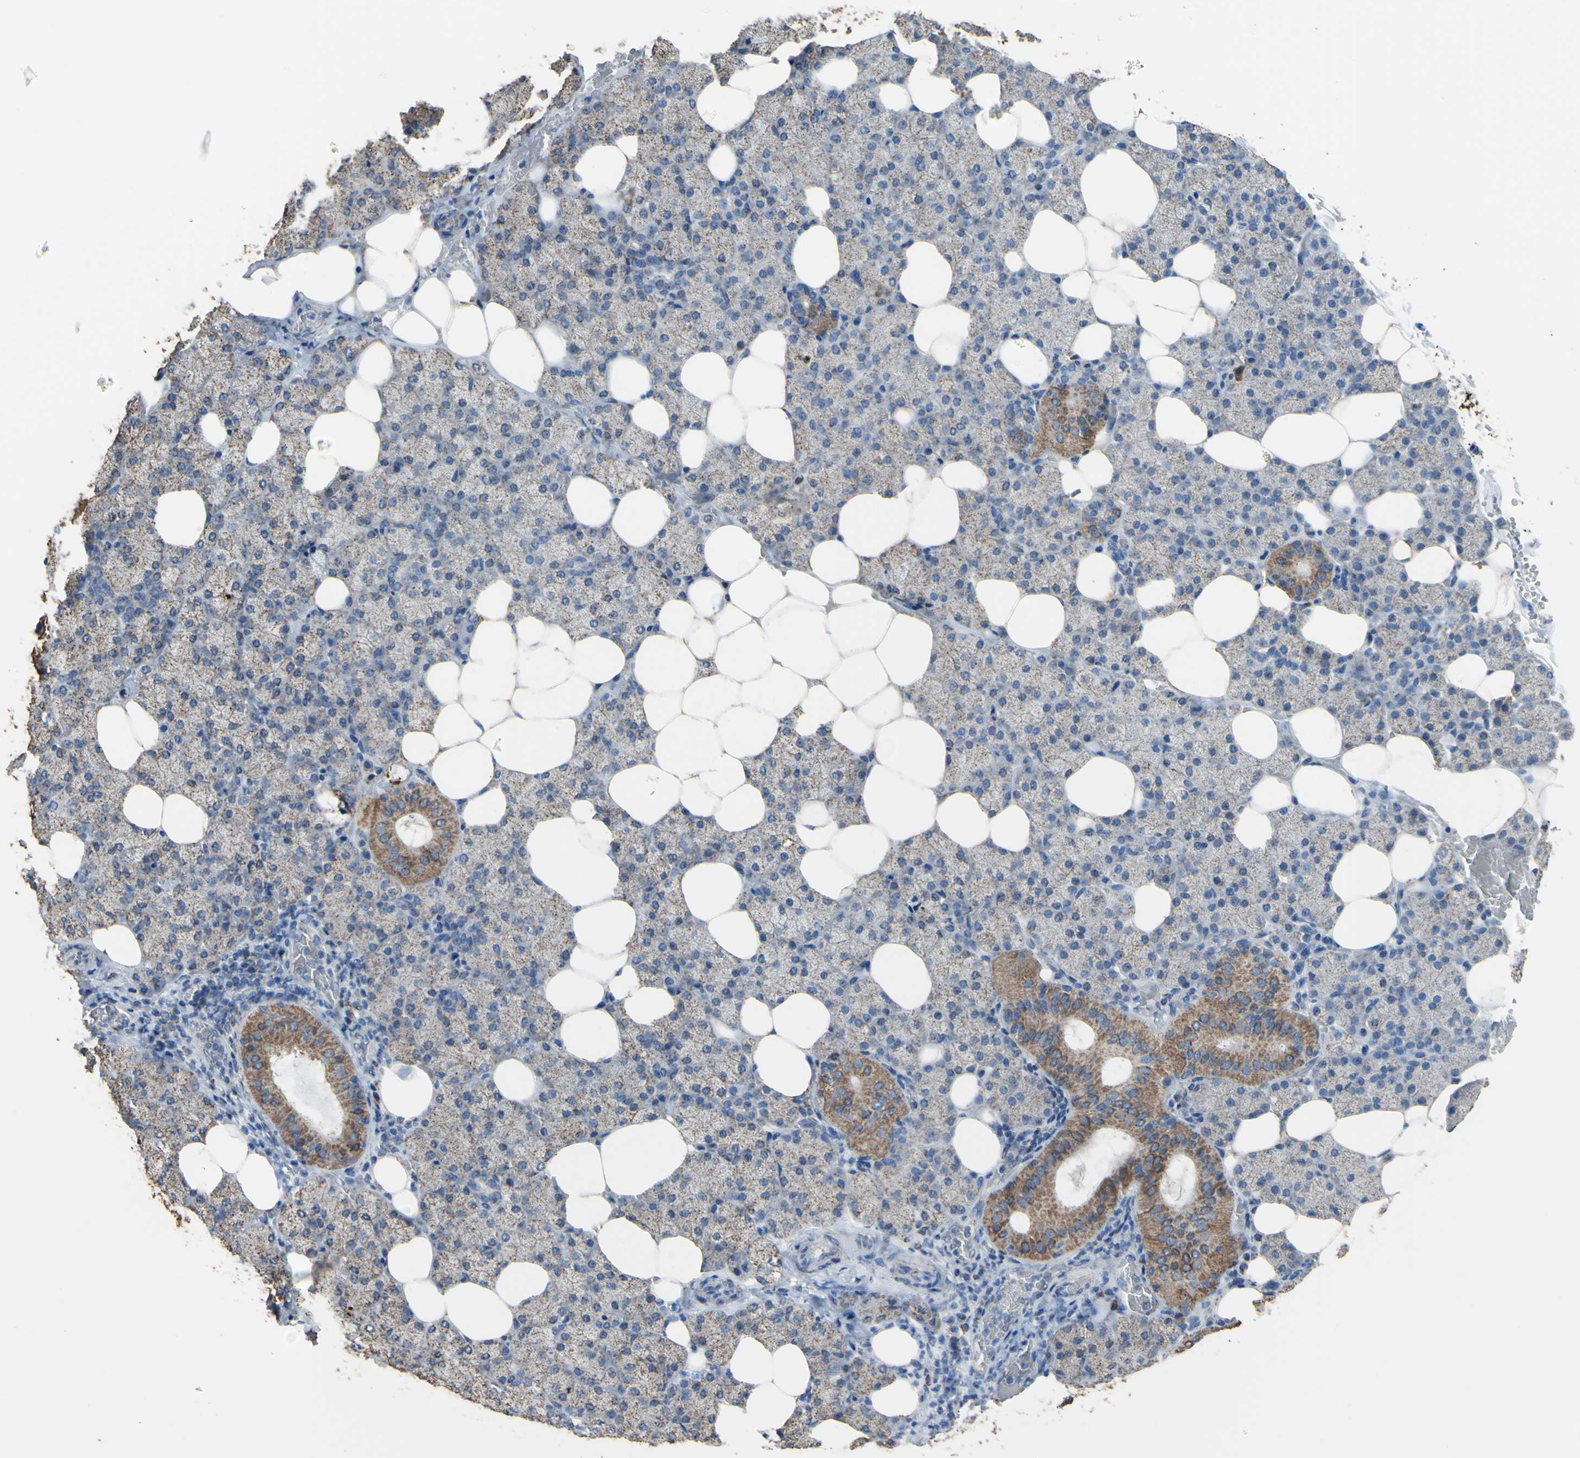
{"staining": {"intensity": "moderate", "quantity": "25%-75%", "location": "cytoplasmic/membranous"}, "tissue": "salivary gland", "cell_type": "Glandular cells", "image_type": "normal", "snomed": [{"axis": "morphology", "description": "Normal tissue, NOS"}, {"axis": "topography", "description": "Lymph node"}, {"axis": "topography", "description": "Salivary gland"}], "caption": "Protein staining displays moderate cytoplasmic/membranous positivity in about 25%-75% of glandular cells in benign salivary gland.", "gene": "CMKLR2", "patient": {"sex": "male", "age": 8}}